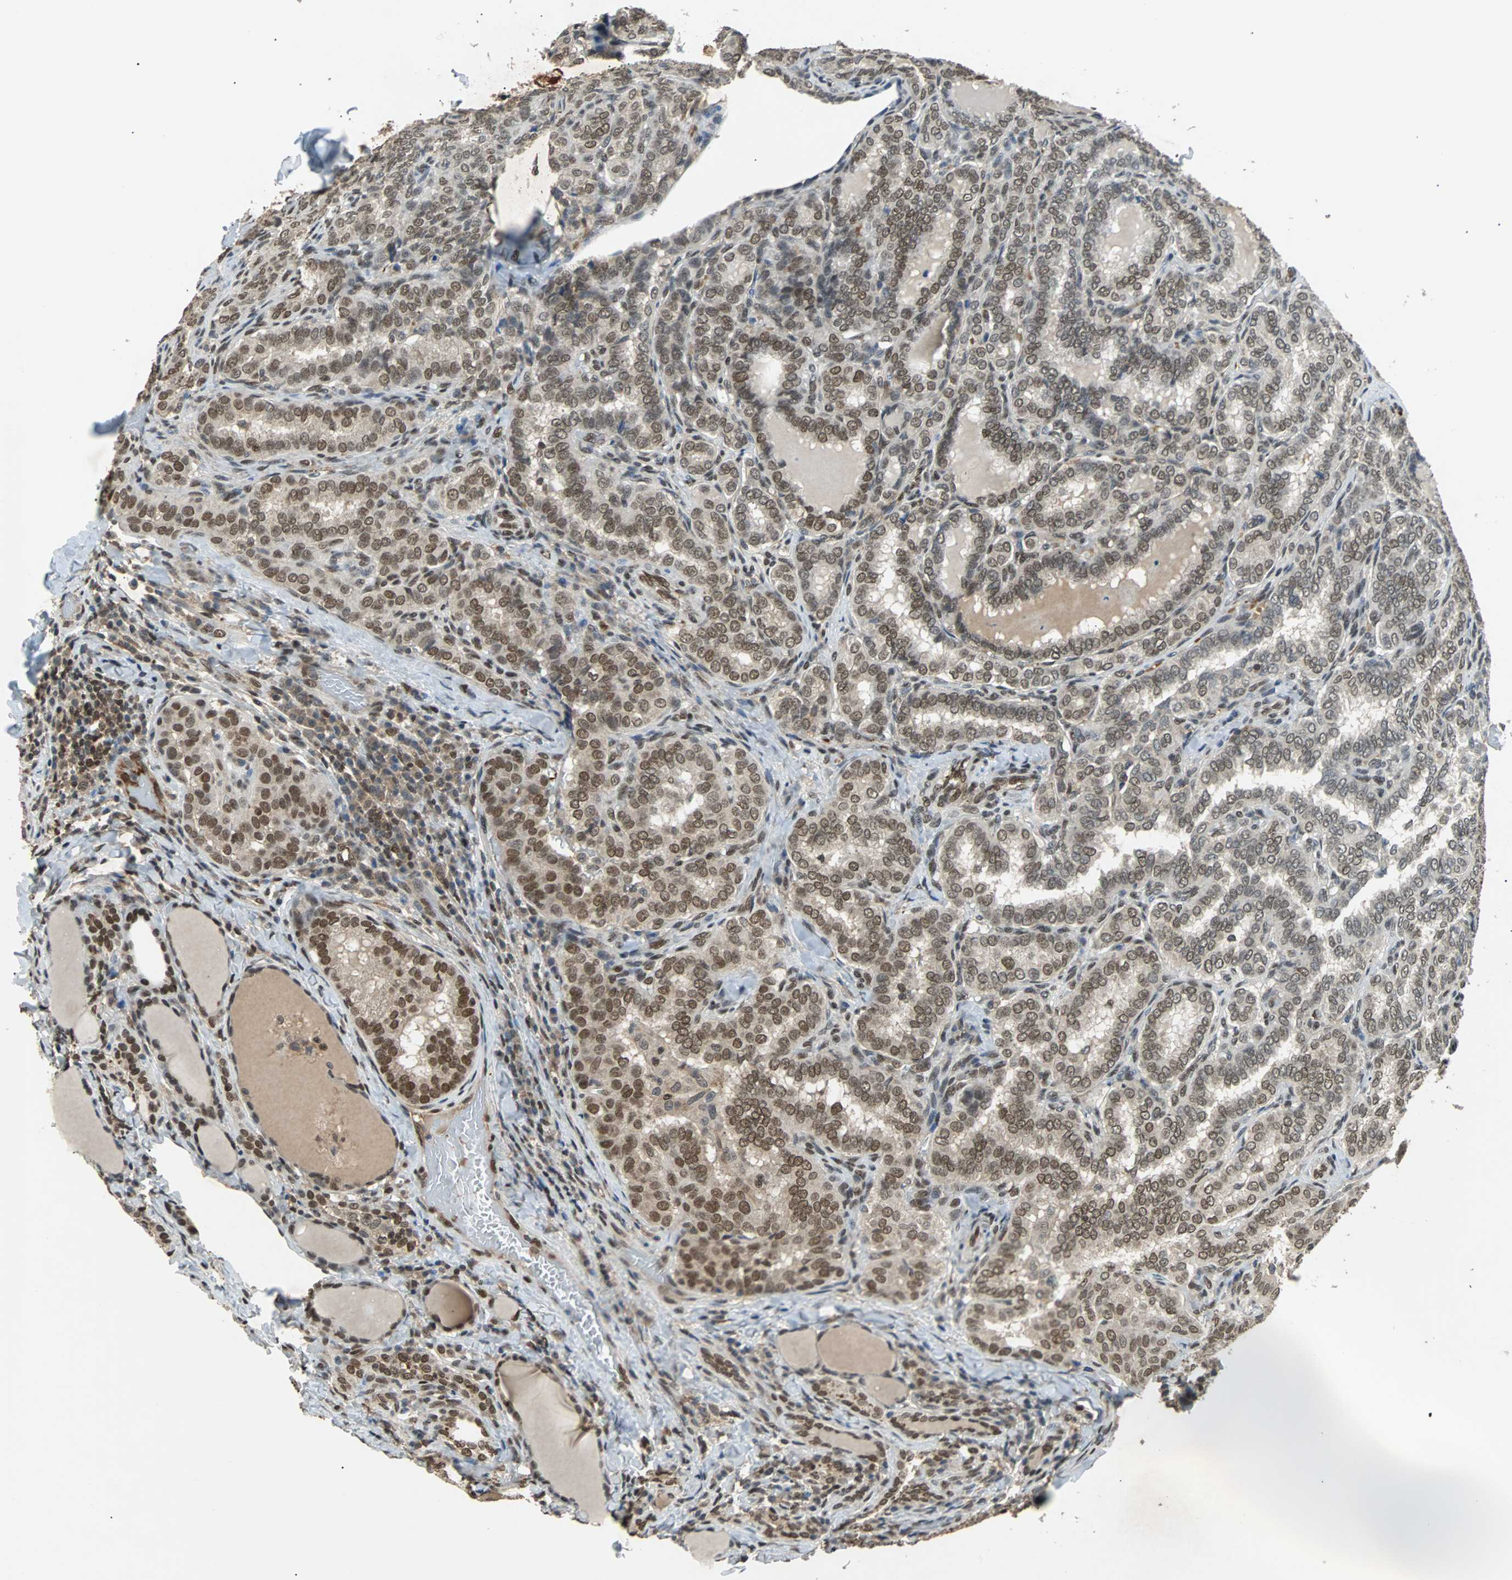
{"staining": {"intensity": "moderate", "quantity": ">75%", "location": "nuclear"}, "tissue": "thyroid cancer", "cell_type": "Tumor cells", "image_type": "cancer", "snomed": [{"axis": "morphology", "description": "Normal tissue, NOS"}, {"axis": "morphology", "description": "Papillary adenocarcinoma, NOS"}, {"axis": "topography", "description": "Thyroid gland"}], "caption": "Protein staining by immunohistochemistry displays moderate nuclear positivity in approximately >75% of tumor cells in thyroid cancer. The protein is stained brown, and the nuclei are stained in blue (DAB (3,3'-diaminobenzidine) IHC with brightfield microscopy, high magnification).", "gene": "PHC1", "patient": {"sex": "female", "age": 30}}